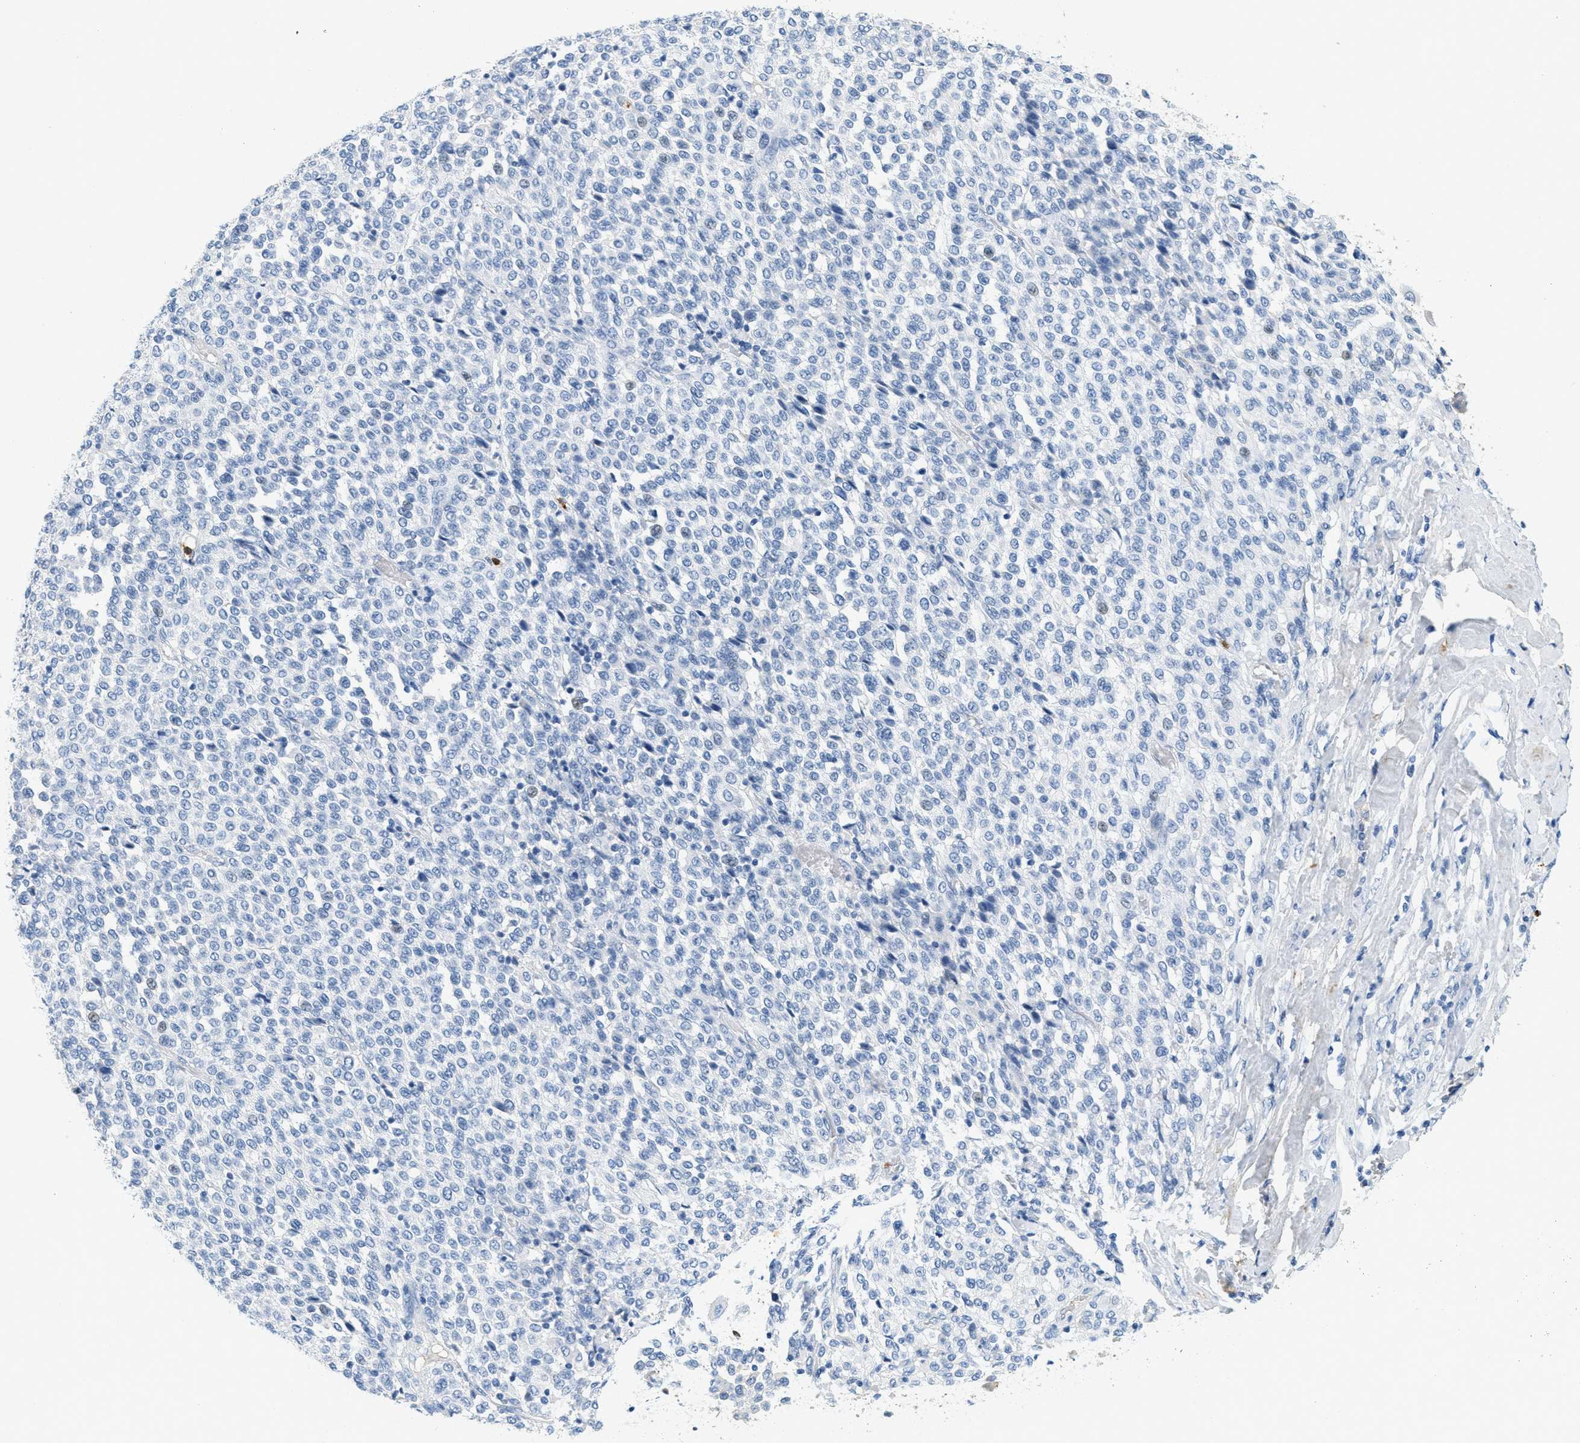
{"staining": {"intensity": "negative", "quantity": "none", "location": "none"}, "tissue": "melanoma", "cell_type": "Tumor cells", "image_type": "cancer", "snomed": [{"axis": "morphology", "description": "Malignant melanoma, Metastatic site"}, {"axis": "topography", "description": "Pancreas"}], "caption": "This is an immunohistochemistry micrograph of human malignant melanoma (metastatic site). There is no positivity in tumor cells.", "gene": "LCN2", "patient": {"sex": "female", "age": 30}}